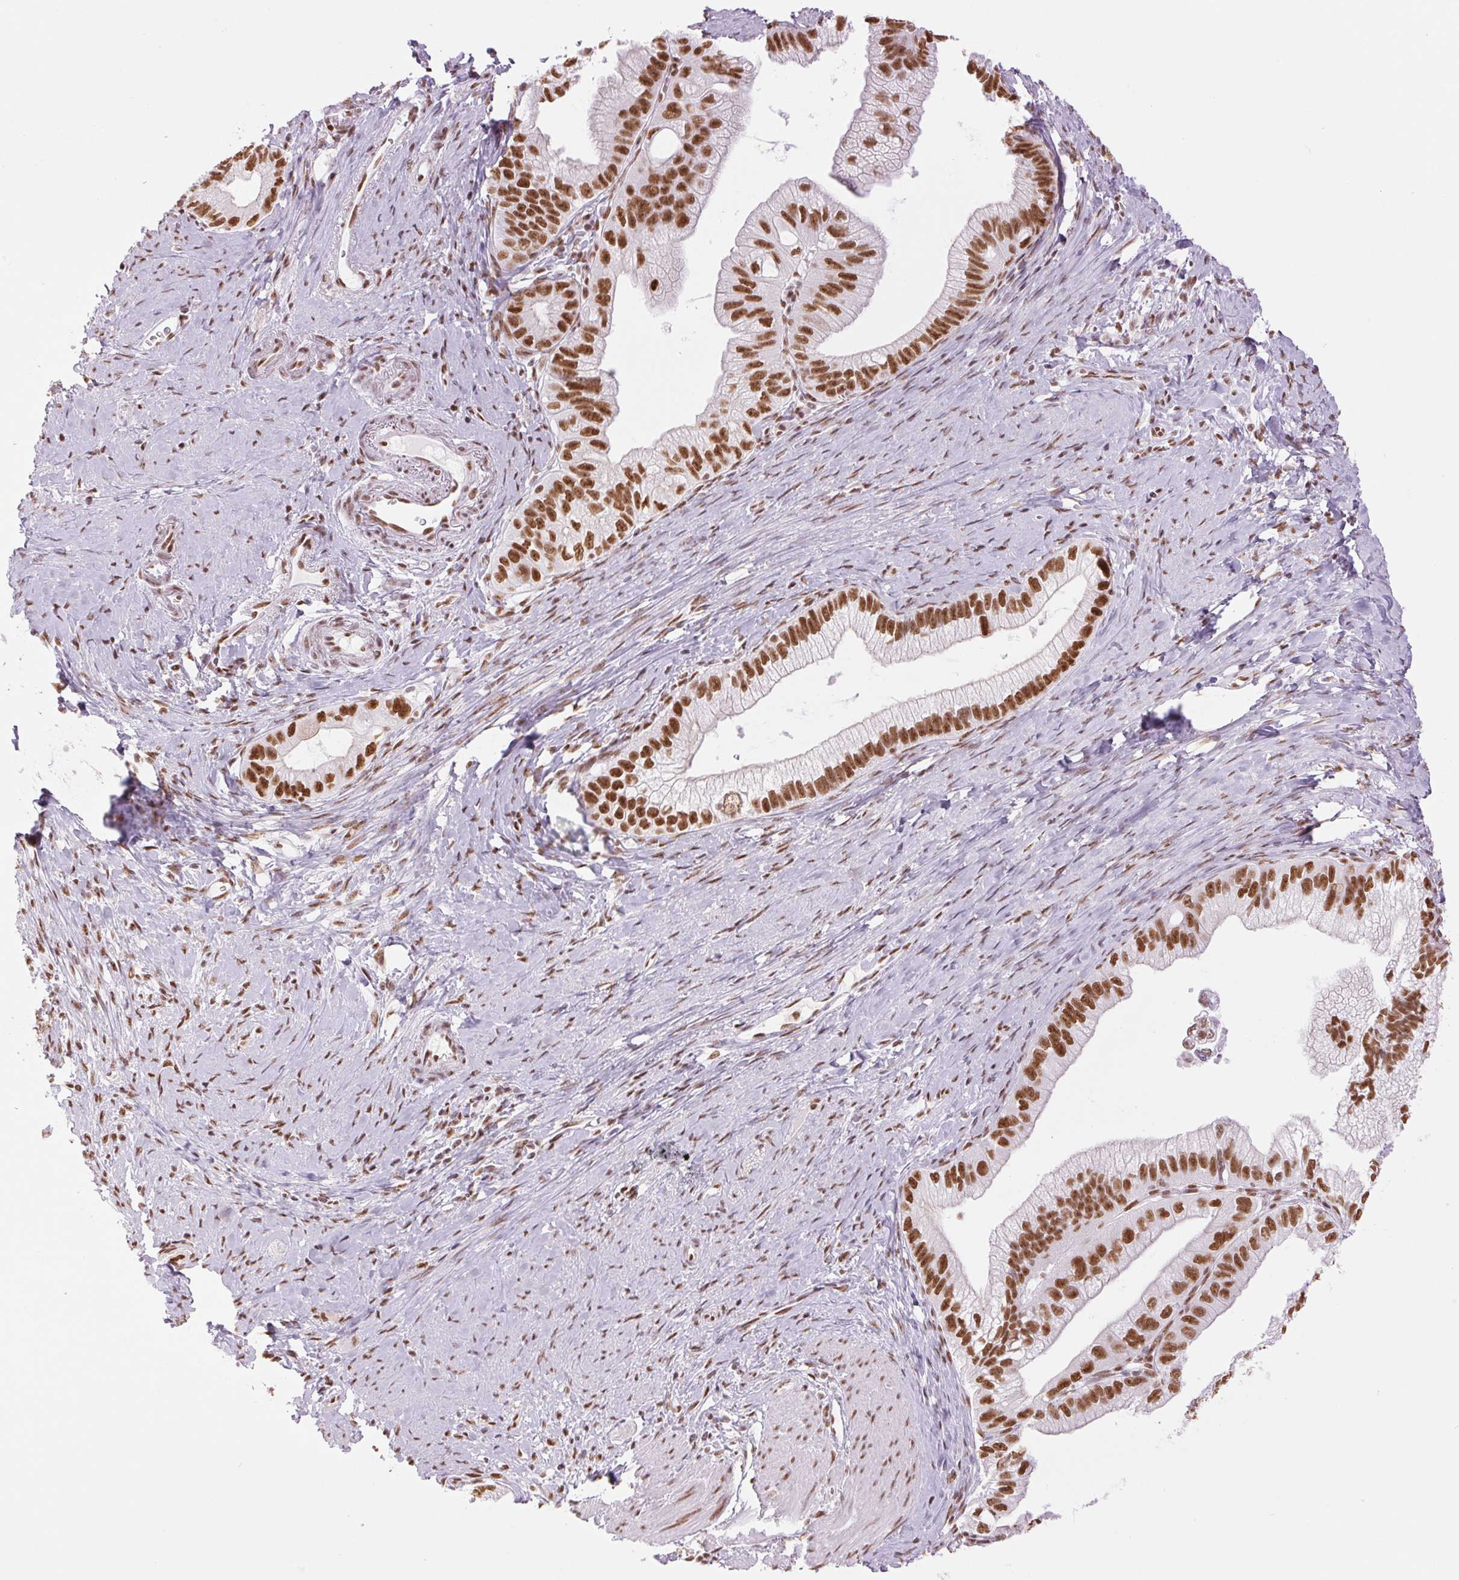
{"staining": {"intensity": "strong", "quantity": ">75%", "location": "nuclear"}, "tissue": "pancreatic cancer", "cell_type": "Tumor cells", "image_type": "cancer", "snomed": [{"axis": "morphology", "description": "Adenocarcinoma, NOS"}, {"axis": "topography", "description": "Pancreas"}], "caption": "Pancreatic adenocarcinoma was stained to show a protein in brown. There is high levels of strong nuclear staining in approximately >75% of tumor cells.", "gene": "ZFR2", "patient": {"sex": "male", "age": 70}}